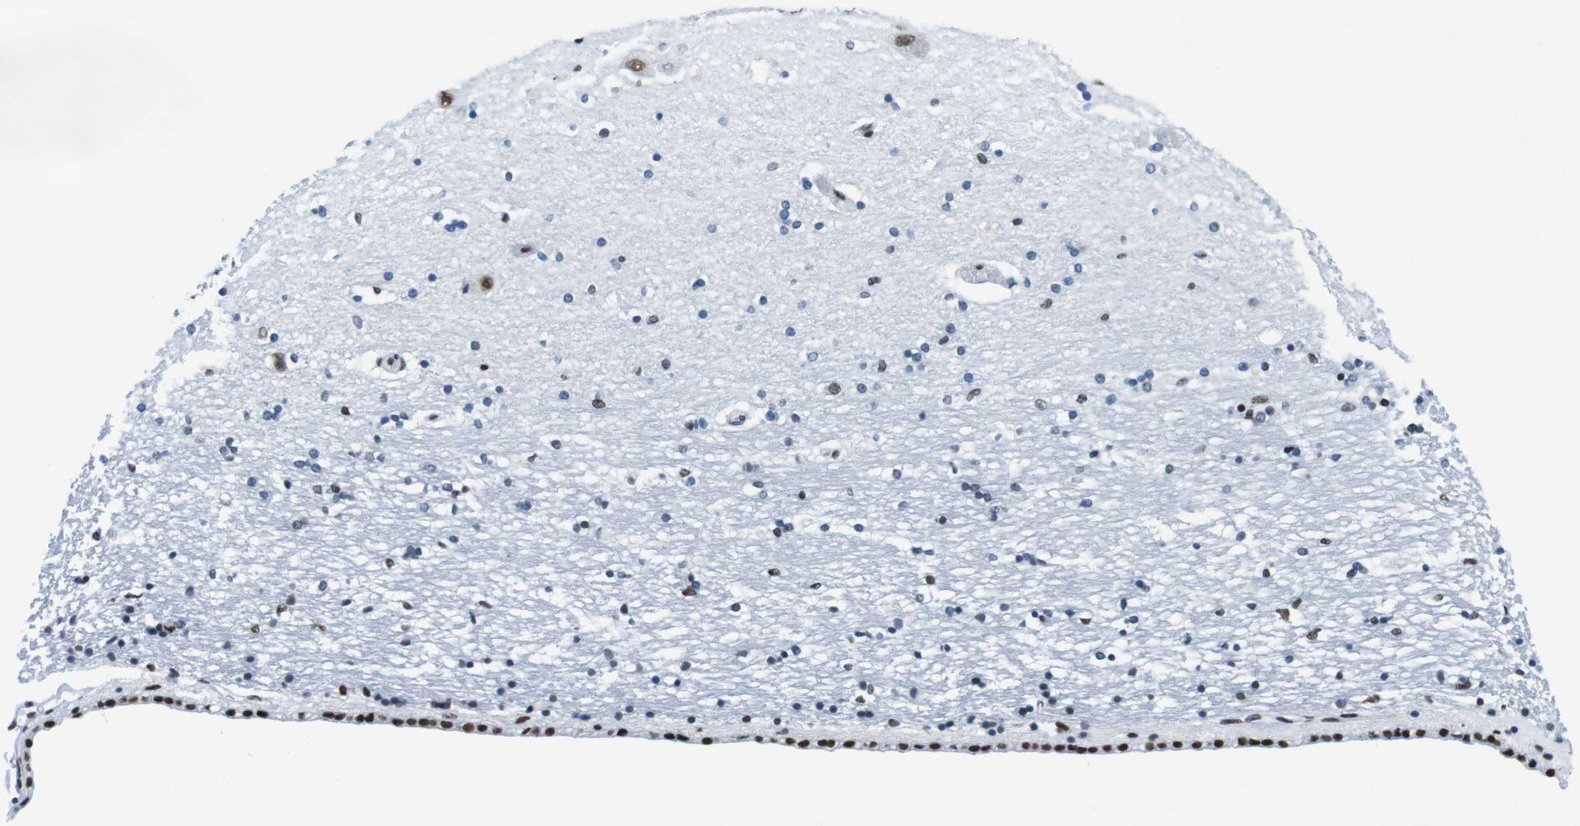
{"staining": {"intensity": "moderate", "quantity": "25%-75%", "location": "nuclear"}, "tissue": "hippocampus", "cell_type": "Glial cells", "image_type": "normal", "snomed": [{"axis": "morphology", "description": "Normal tissue, NOS"}, {"axis": "topography", "description": "Hippocampus"}], "caption": "Hippocampus stained with DAB (3,3'-diaminobenzidine) IHC exhibits medium levels of moderate nuclear positivity in approximately 25%-75% of glial cells. The staining is performed using DAB (3,3'-diaminobenzidine) brown chromogen to label protein expression. The nuclei are counter-stained blue using hematoxylin.", "gene": "CITED2", "patient": {"sex": "female", "age": 54}}